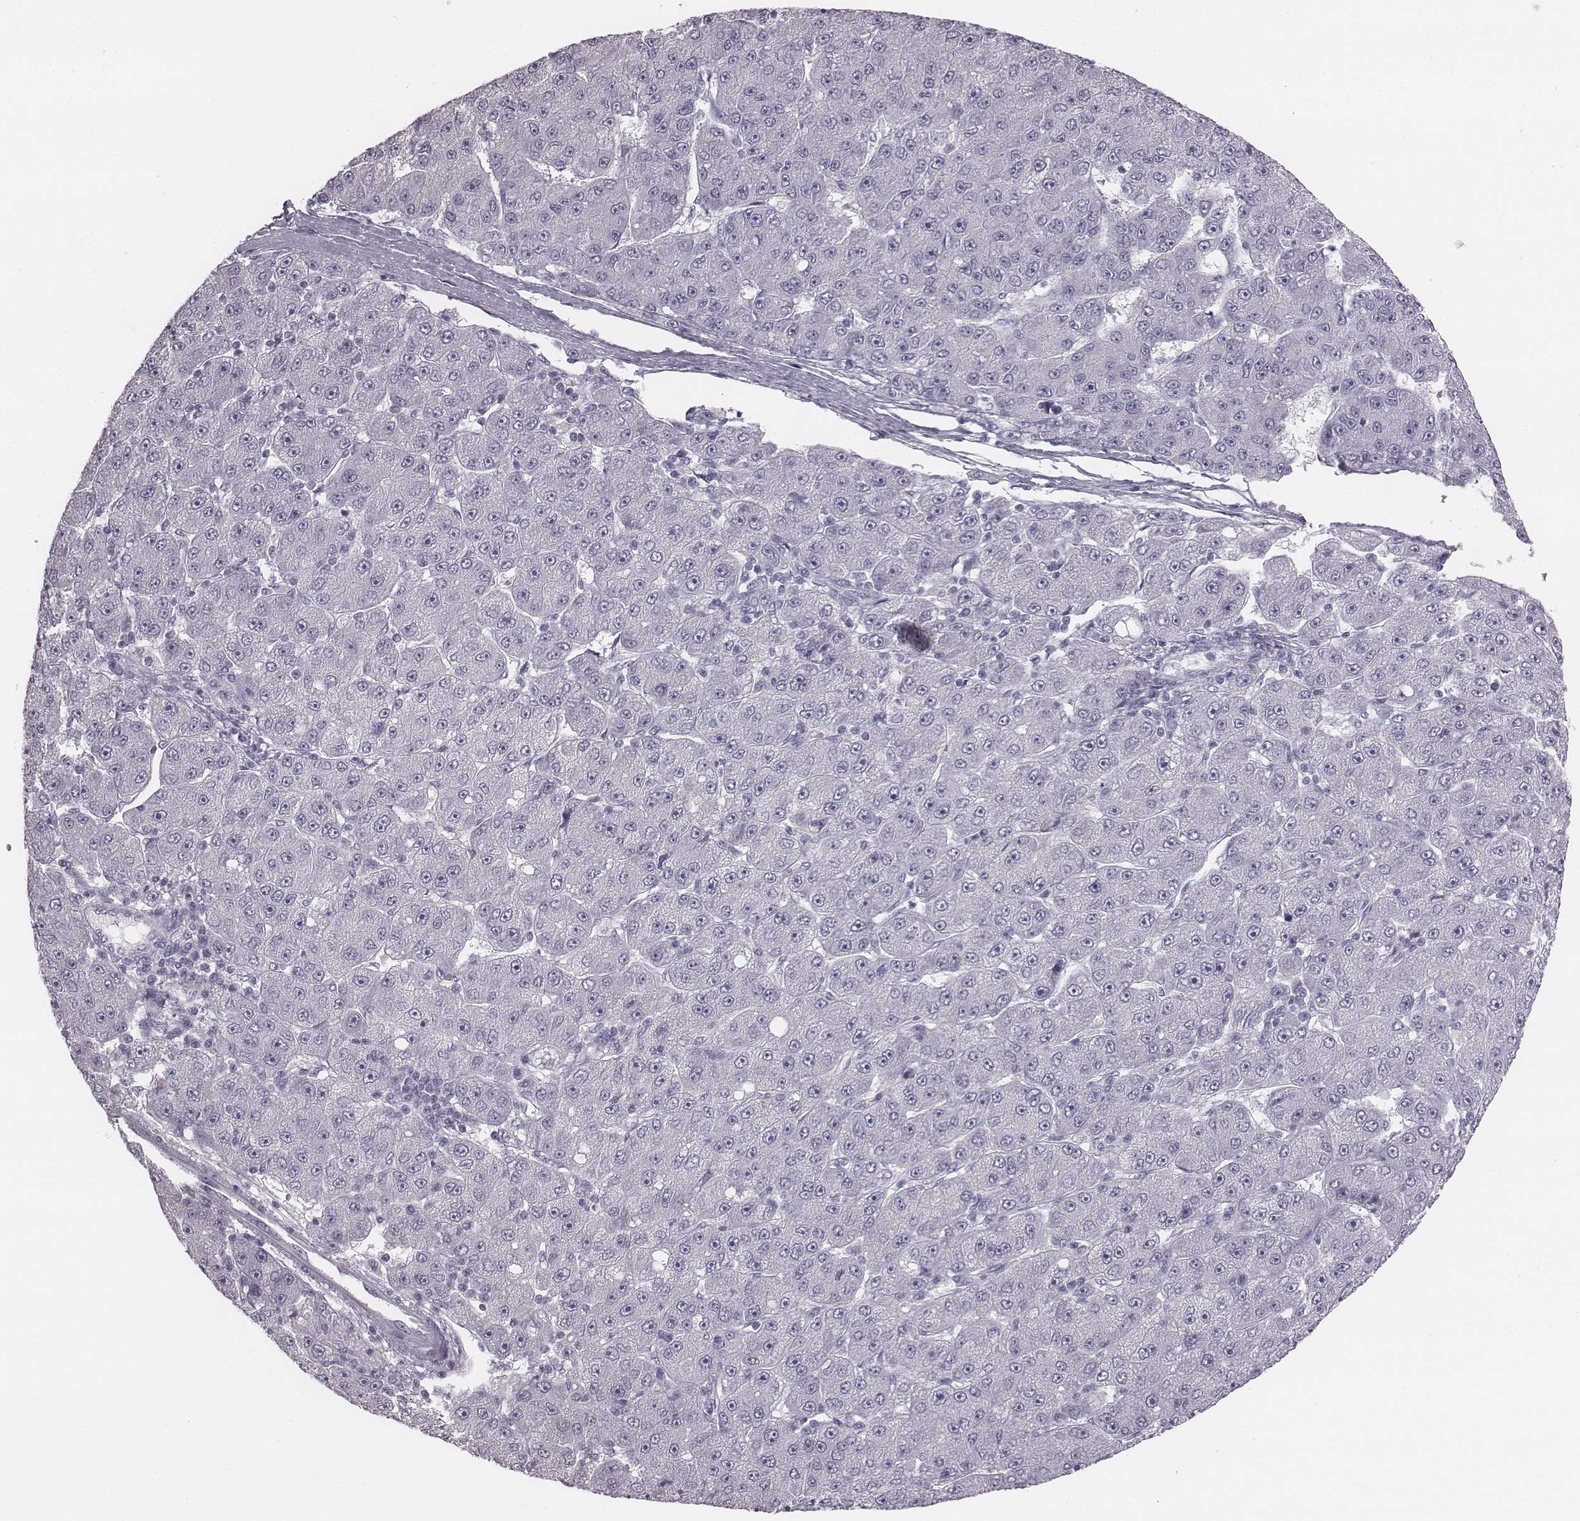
{"staining": {"intensity": "negative", "quantity": "none", "location": "none"}, "tissue": "liver cancer", "cell_type": "Tumor cells", "image_type": "cancer", "snomed": [{"axis": "morphology", "description": "Carcinoma, Hepatocellular, NOS"}, {"axis": "topography", "description": "Liver"}], "caption": "Tumor cells are negative for protein expression in human liver hepatocellular carcinoma. The staining was performed using DAB to visualize the protein expression in brown, while the nuclei were stained in blue with hematoxylin (Magnification: 20x).", "gene": "PDE8B", "patient": {"sex": "male", "age": 67}}